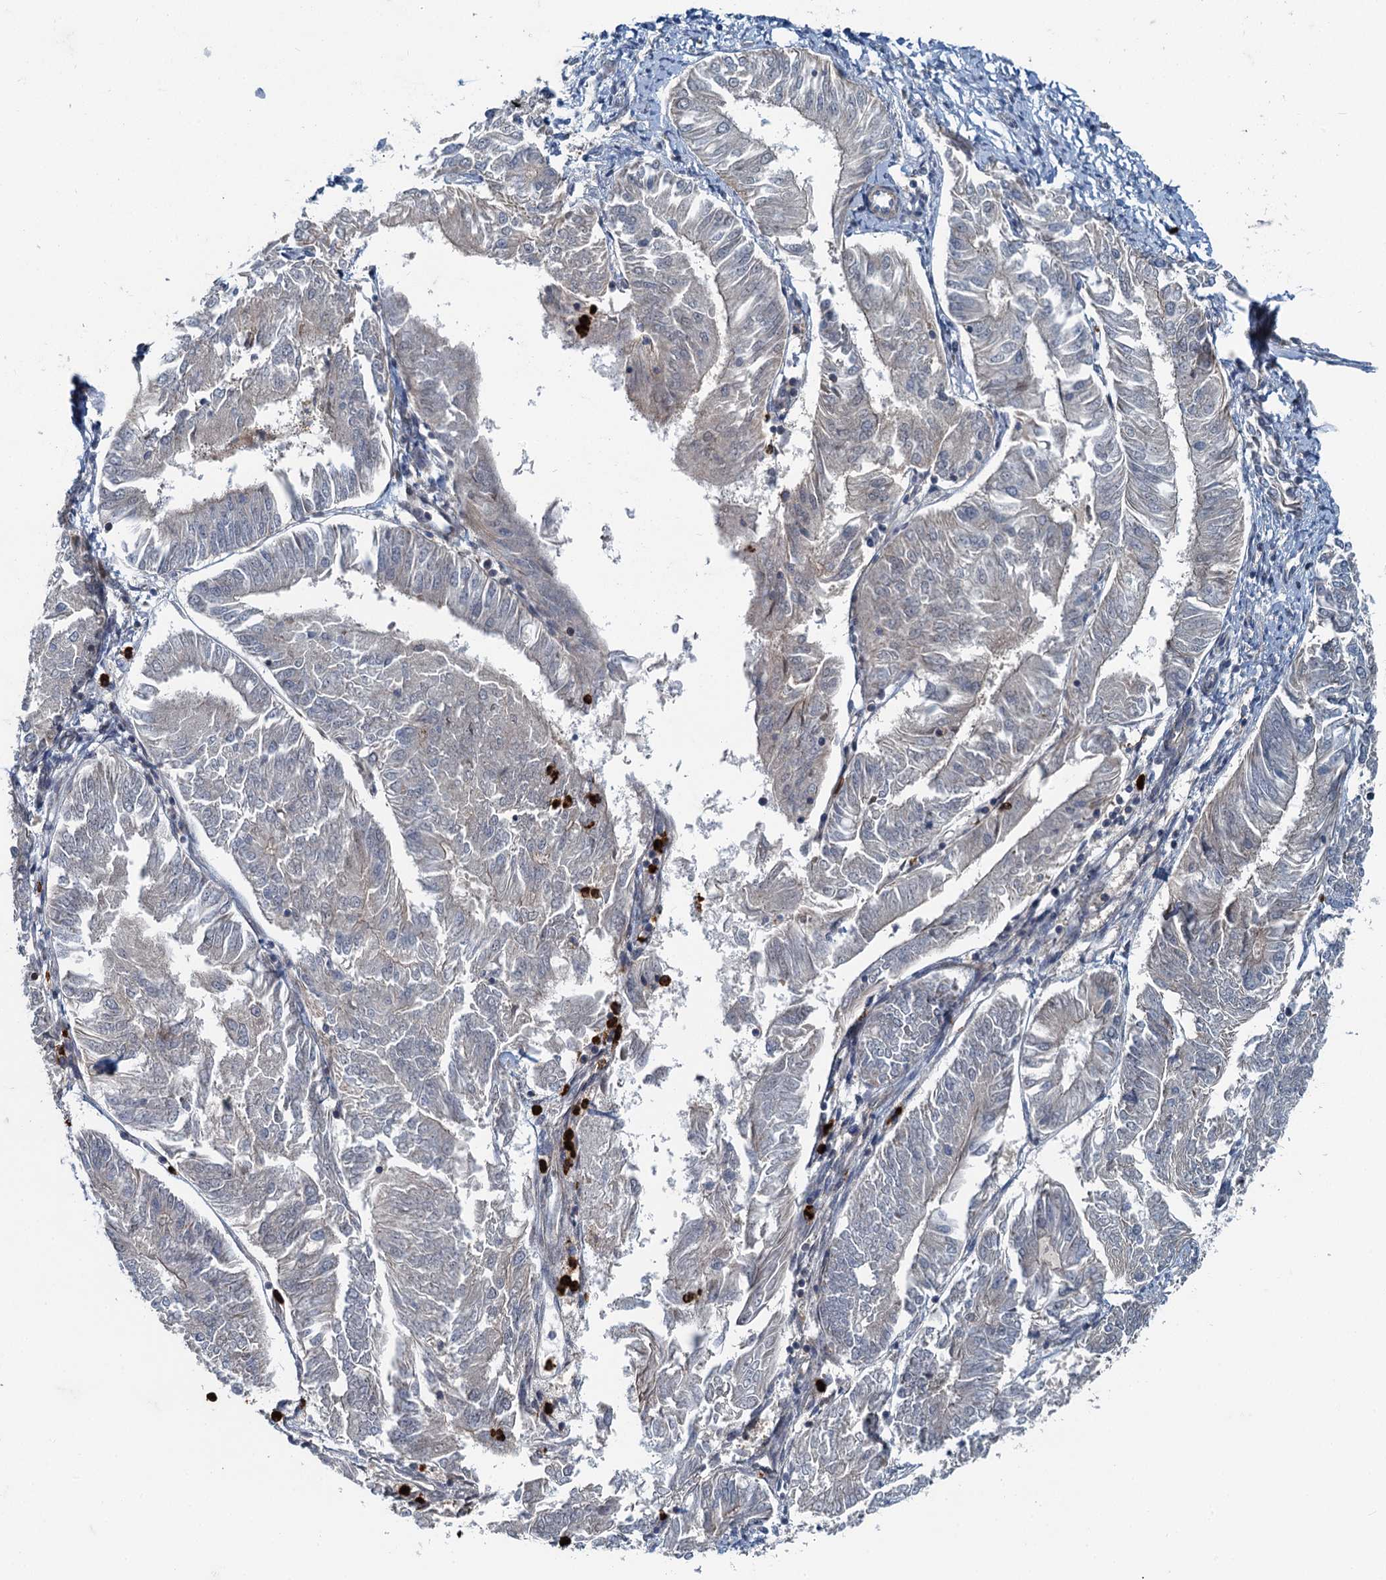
{"staining": {"intensity": "negative", "quantity": "none", "location": "none"}, "tissue": "endometrial cancer", "cell_type": "Tumor cells", "image_type": "cancer", "snomed": [{"axis": "morphology", "description": "Adenocarcinoma, NOS"}, {"axis": "topography", "description": "Endometrium"}], "caption": "The image exhibits no significant expression in tumor cells of endometrial adenocarcinoma. Brightfield microscopy of immunohistochemistry (IHC) stained with DAB (brown) and hematoxylin (blue), captured at high magnification.", "gene": "ADCY2", "patient": {"sex": "female", "age": 58}}